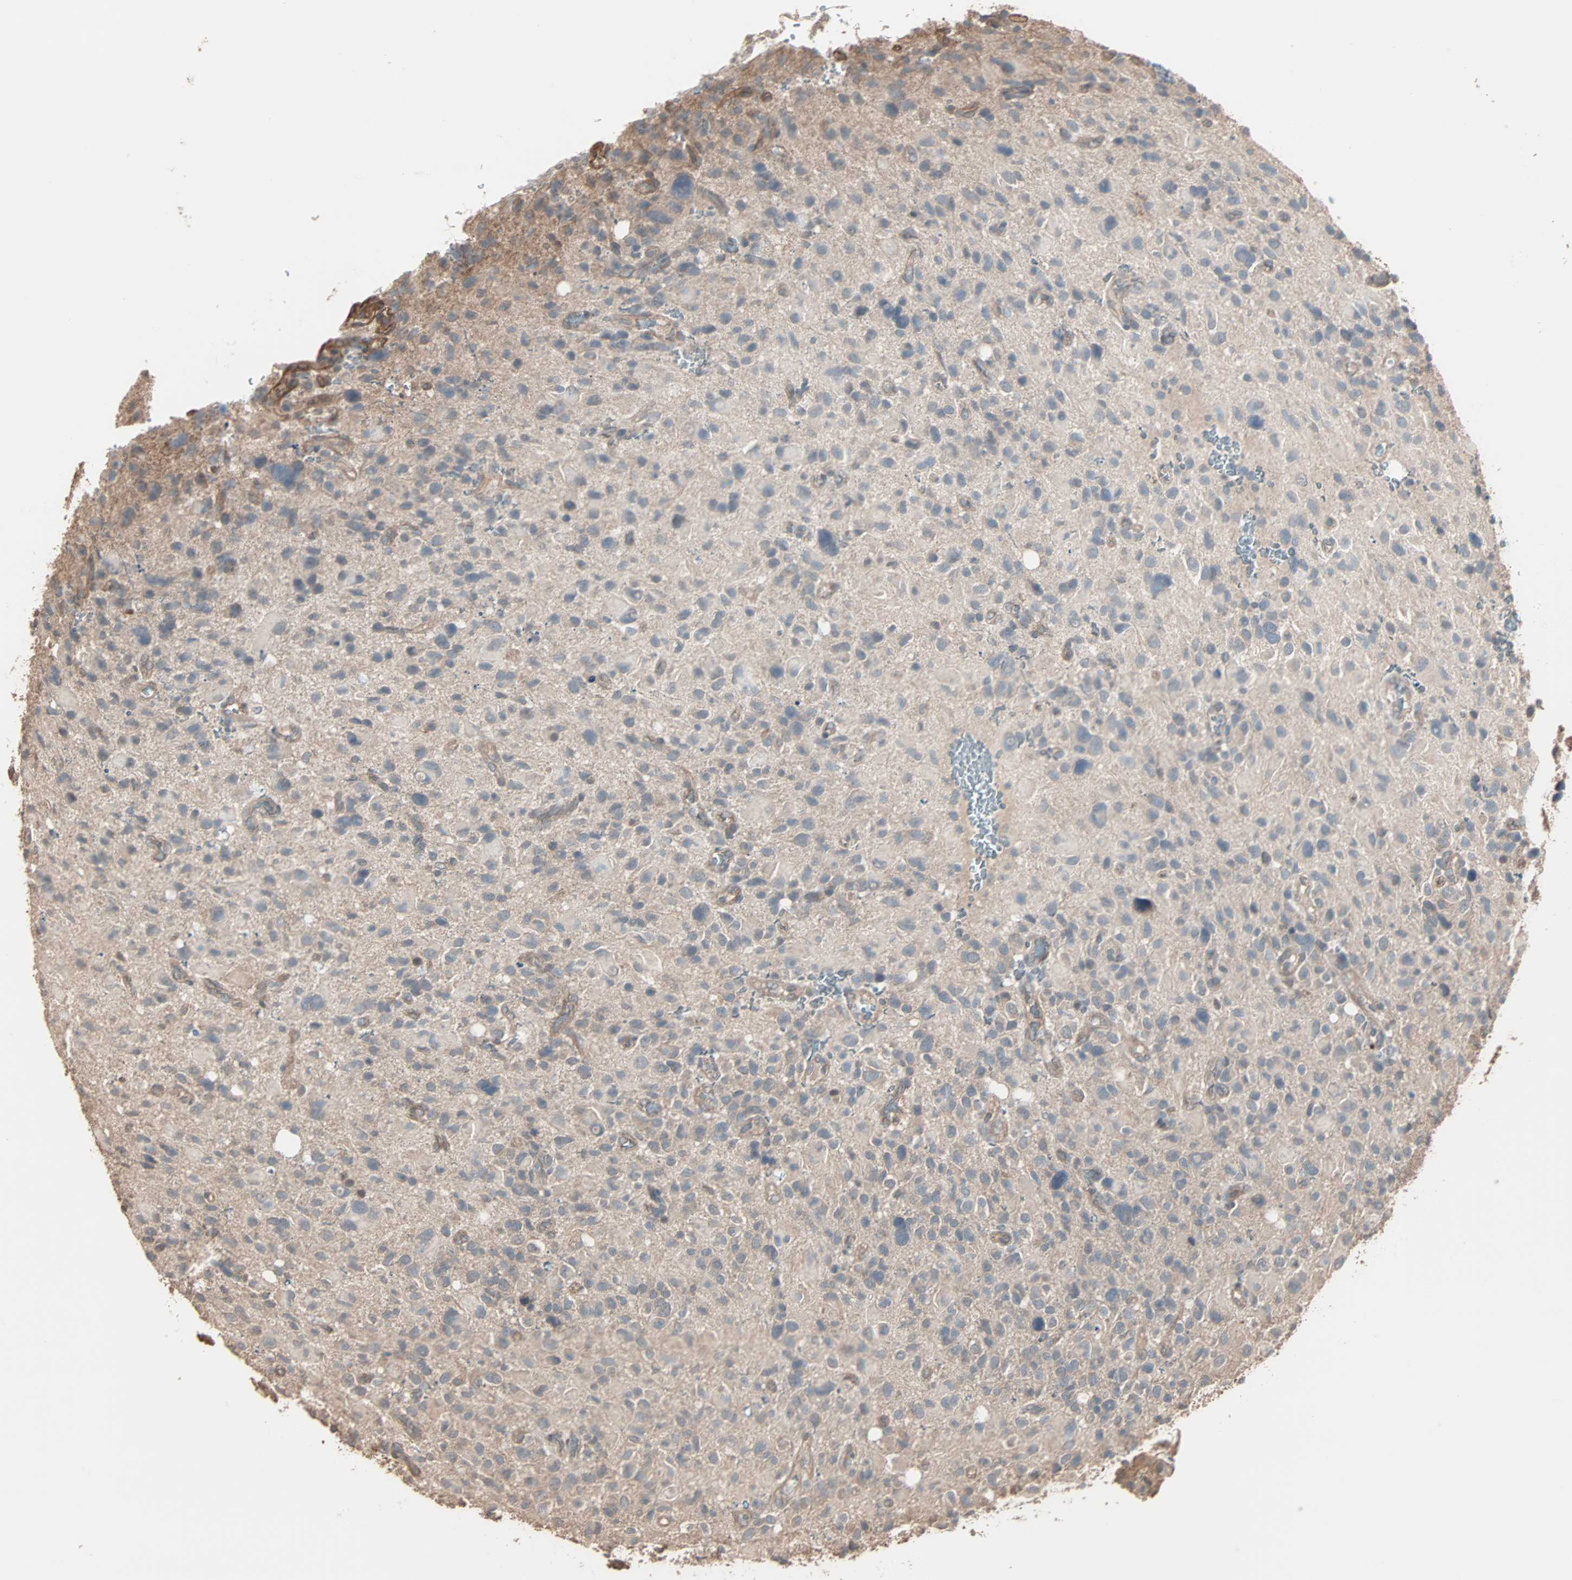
{"staining": {"intensity": "negative", "quantity": "none", "location": "none"}, "tissue": "glioma", "cell_type": "Tumor cells", "image_type": "cancer", "snomed": [{"axis": "morphology", "description": "Glioma, malignant, High grade"}, {"axis": "topography", "description": "Brain"}], "caption": "There is no significant expression in tumor cells of glioma. (Immunohistochemistry (ihc), brightfield microscopy, high magnification).", "gene": "GALNT3", "patient": {"sex": "male", "age": 48}}